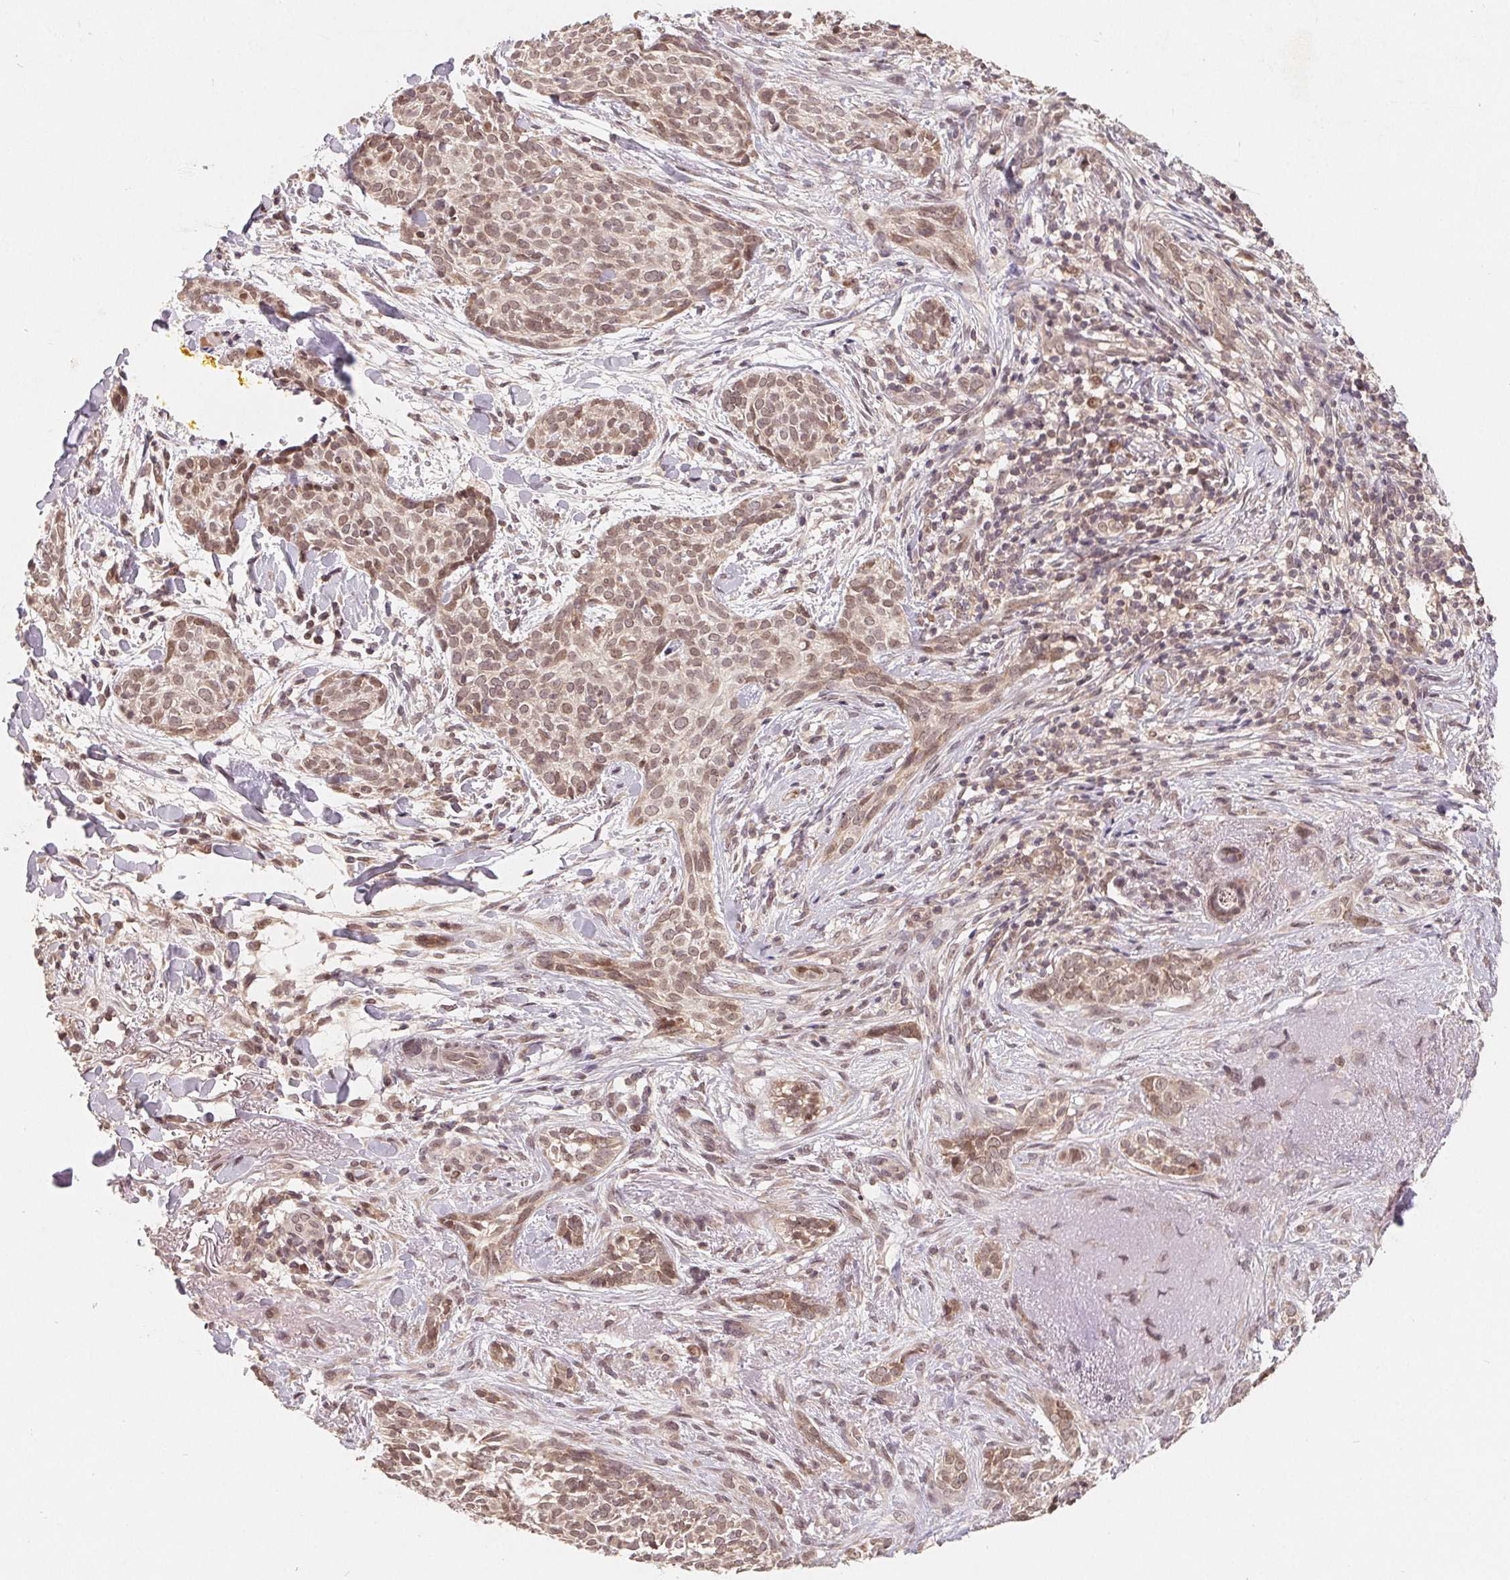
{"staining": {"intensity": "weak", "quantity": ">75%", "location": "nuclear"}, "tissue": "skin cancer", "cell_type": "Tumor cells", "image_type": "cancer", "snomed": [{"axis": "morphology", "description": "Basal cell carcinoma"}, {"axis": "topography", "description": "Skin"}, {"axis": "topography", "description": "Skin of face"}], "caption": "A brown stain shows weak nuclear expression of a protein in skin cancer (basal cell carcinoma) tumor cells.", "gene": "HMGN3", "patient": {"sex": "female", "age": 90}}